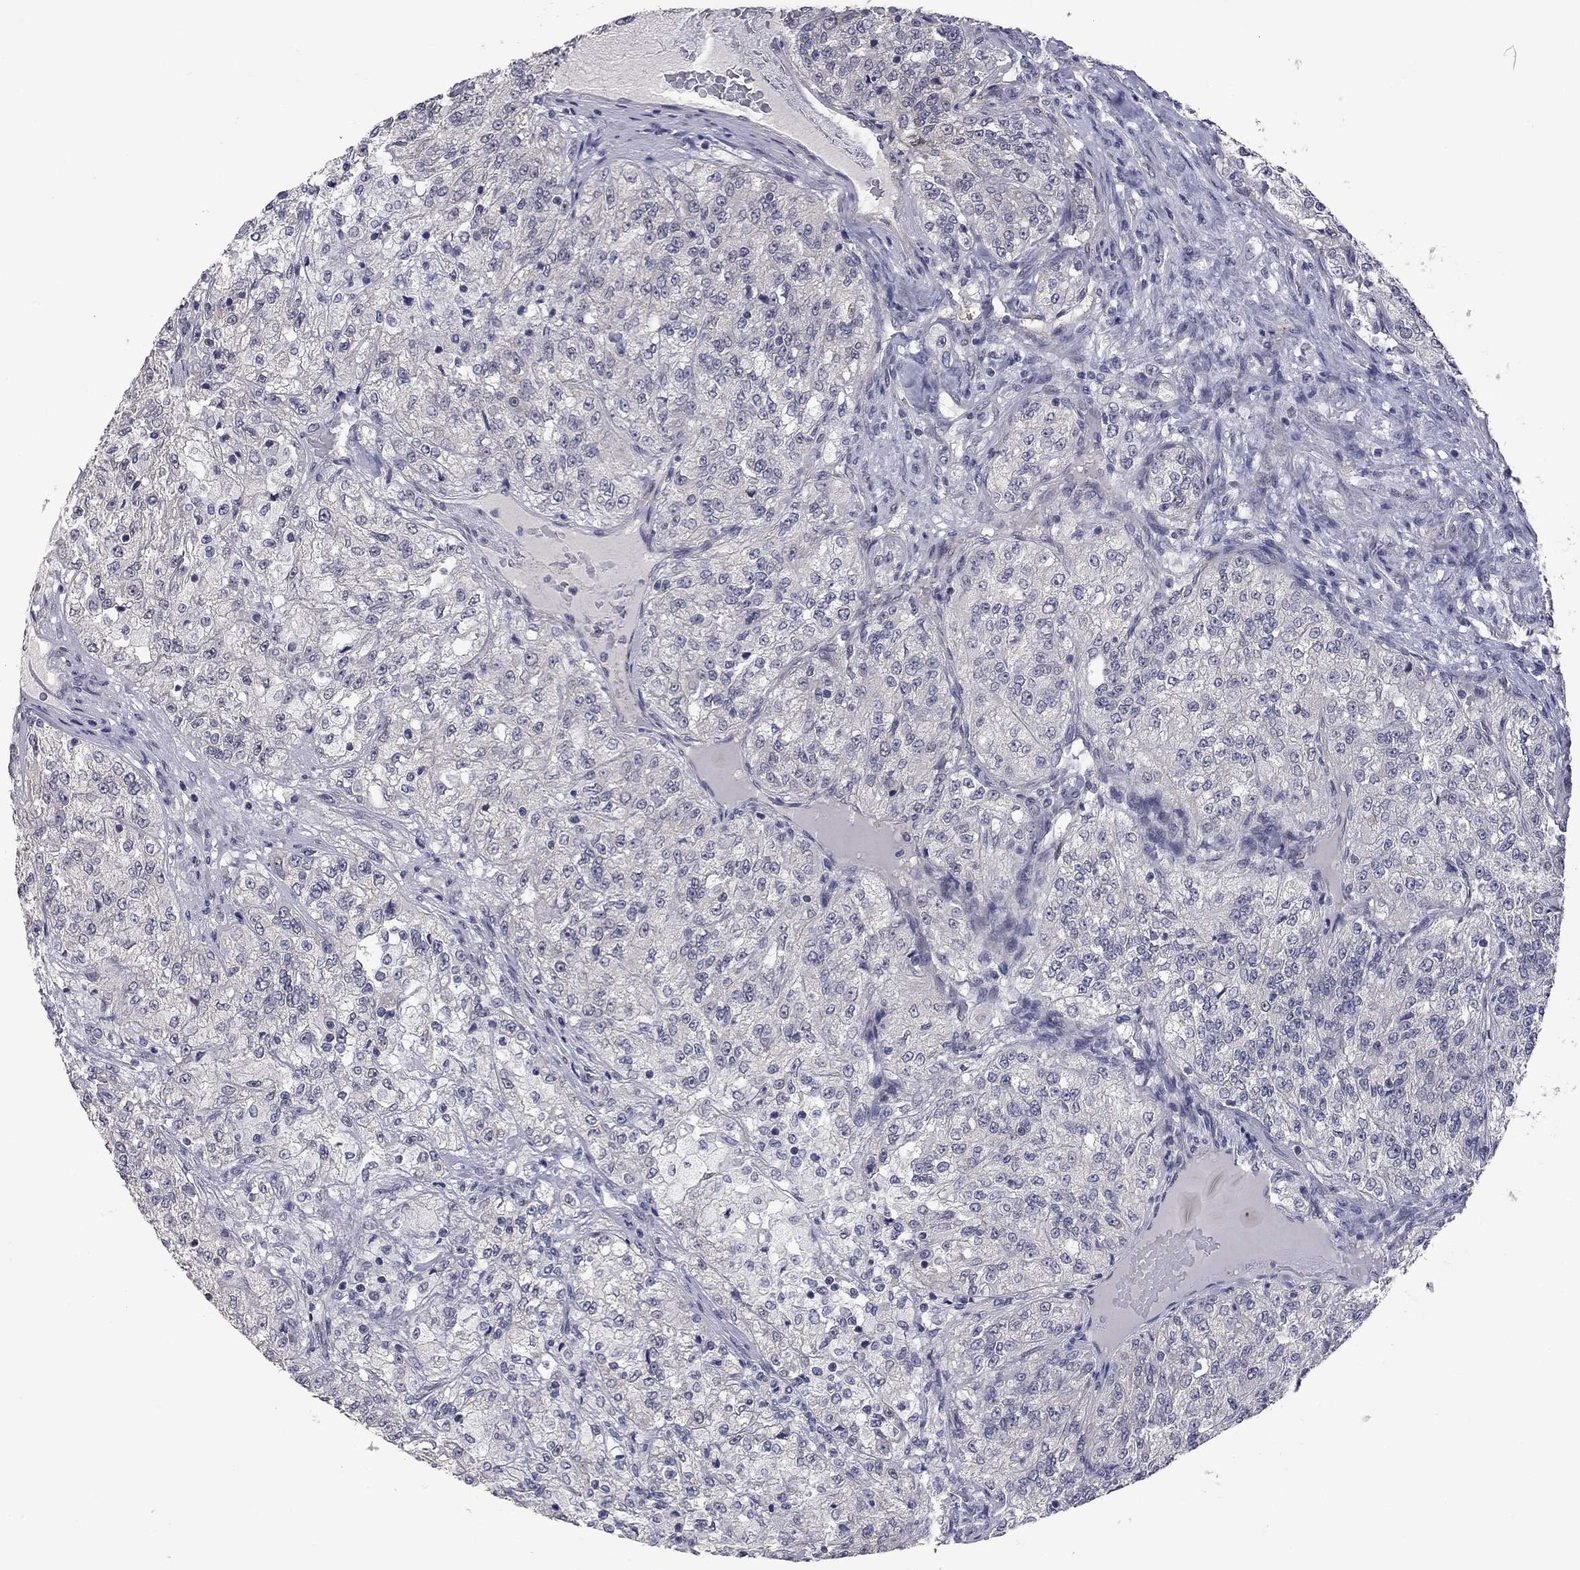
{"staining": {"intensity": "negative", "quantity": "none", "location": "none"}, "tissue": "renal cancer", "cell_type": "Tumor cells", "image_type": "cancer", "snomed": [{"axis": "morphology", "description": "Adenocarcinoma, NOS"}, {"axis": "topography", "description": "Kidney"}], "caption": "Protein analysis of adenocarcinoma (renal) displays no significant positivity in tumor cells.", "gene": "FABP12", "patient": {"sex": "female", "age": 63}}